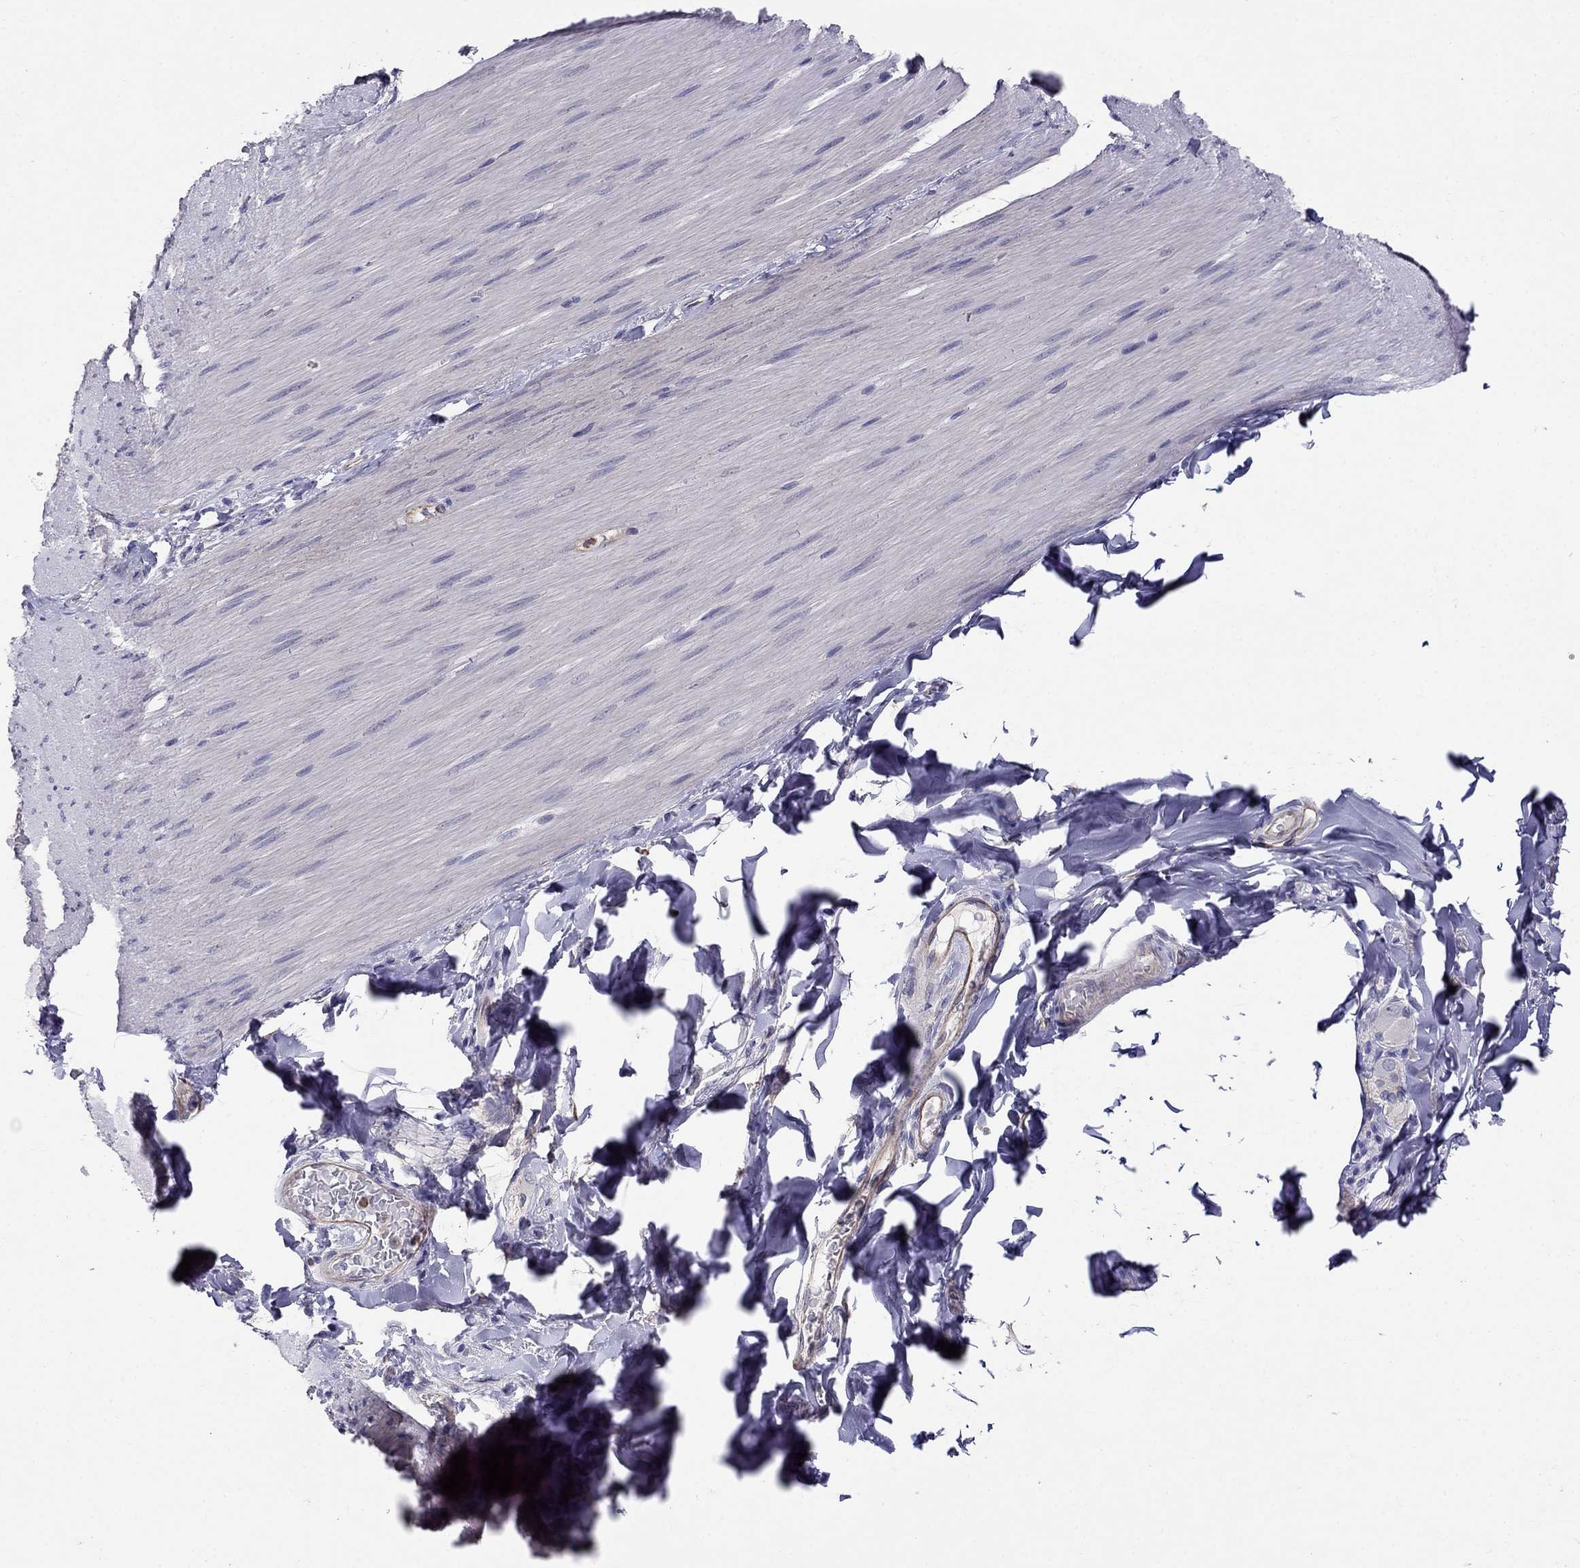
{"staining": {"intensity": "negative", "quantity": "none", "location": "none"}, "tissue": "adipose tissue", "cell_type": "Adipocytes", "image_type": "normal", "snomed": [{"axis": "morphology", "description": "Normal tissue, NOS"}, {"axis": "topography", "description": "Smooth muscle"}, {"axis": "topography", "description": "Duodenum"}, {"axis": "topography", "description": "Peripheral nerve tissue"}], "caption": "This is an immunohistochemistry histopathology image of unremarkable adipose tissue. There is no positivity in adipocytes.", "gene": "SPINT4", "patient": {"sex": "female", "age": 61}}